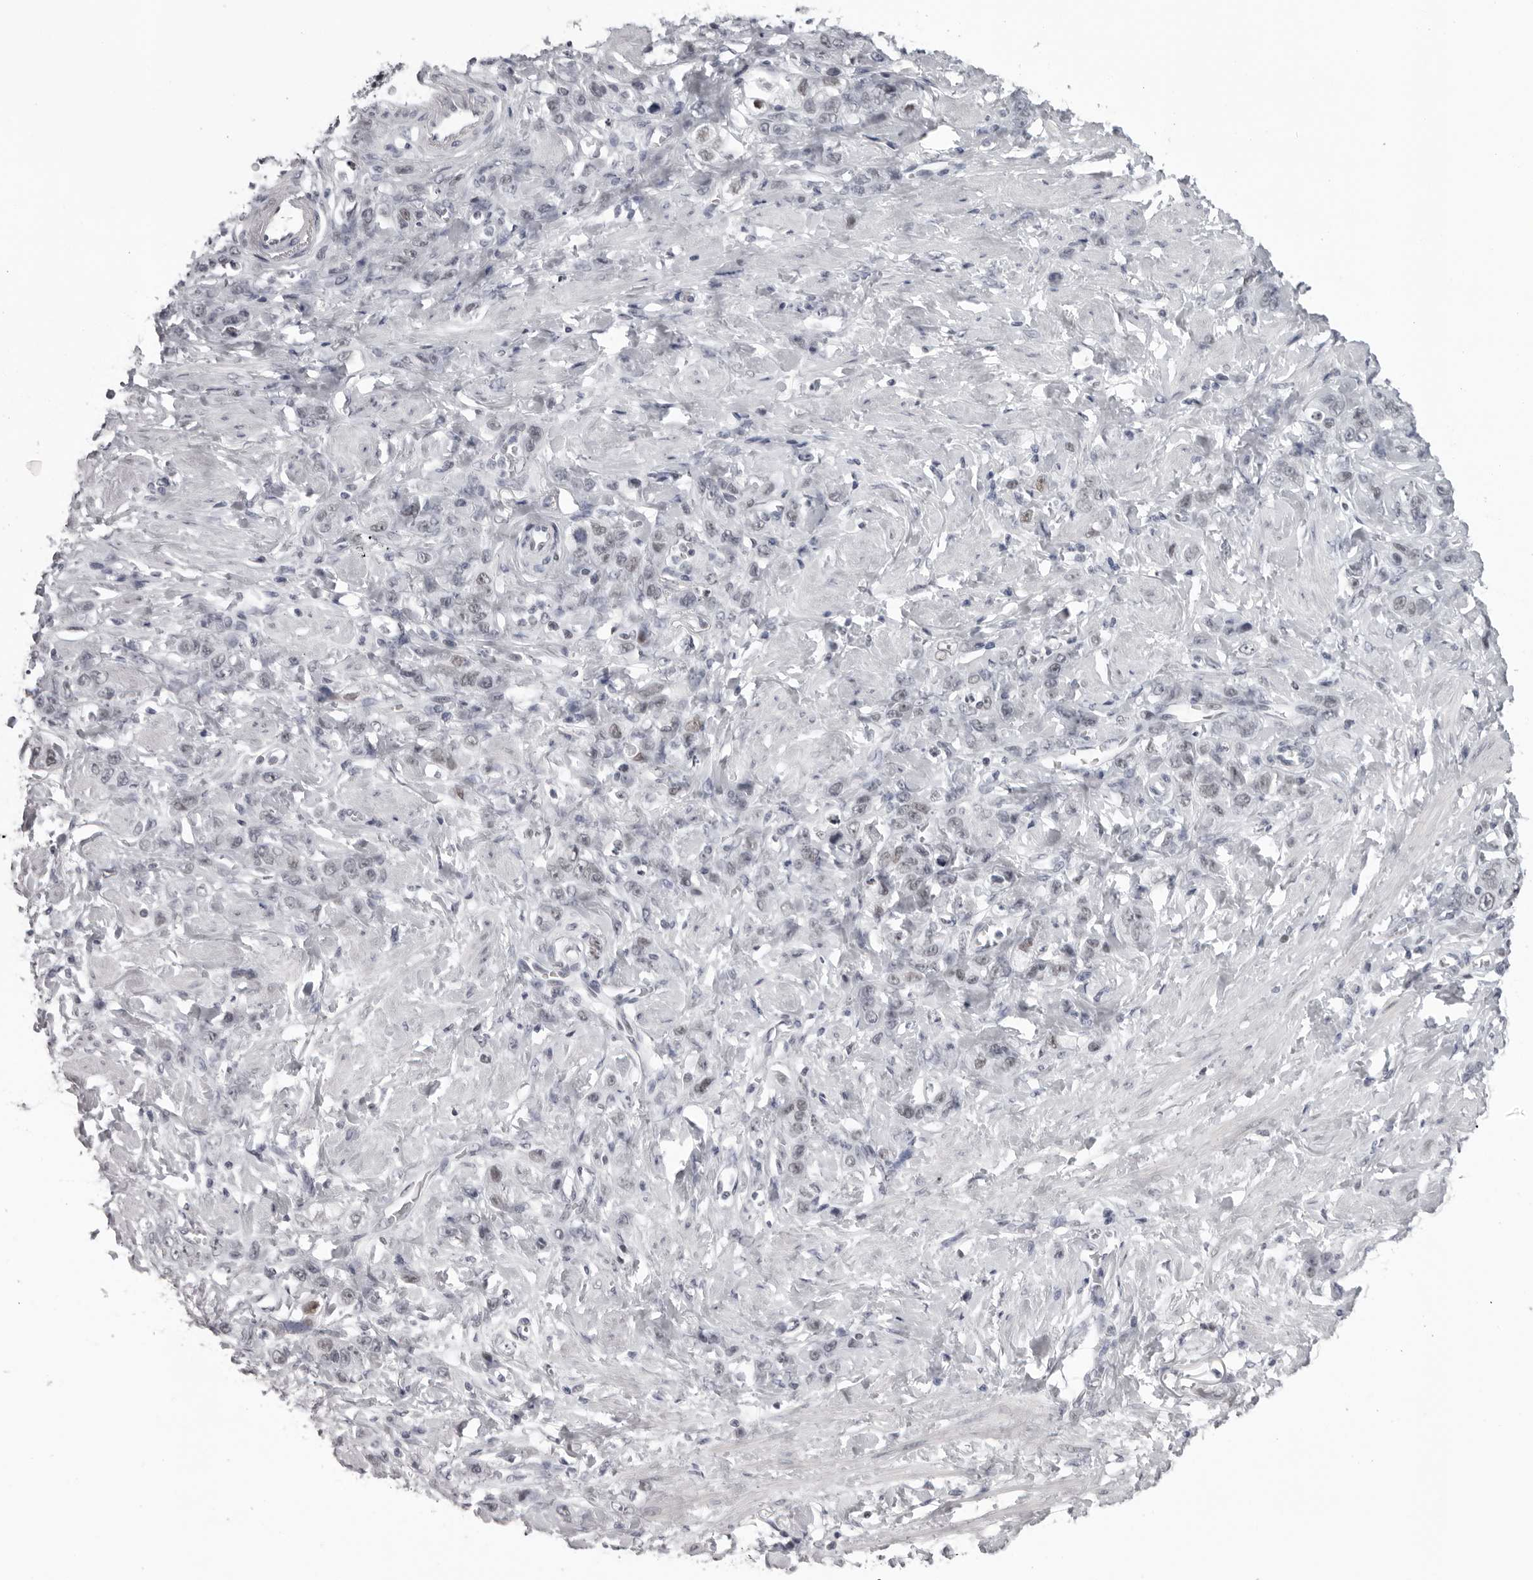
{"staining": {"intensity": "negative", "quantity": "none", "location": "none"}, "tissue": "stomach cancer", "cell_type": "Tumor cells", "image_type": "cancer", "snomed": [{"axis": "morphology", "description": "Adenocarcinoma, NOS"}, {"axis": "topography", "description": "Stomach"}], "caption": "There is no significant expression in tumor cells of stomach adenocarcinoma. (DAB (3,3'-diaminobenzidine) immunohistochemistry (IHC) visualized using brightfield microscopy, high magnification).", "gene": "ESPN", "patient": {"sex": "male", "age": 82}}